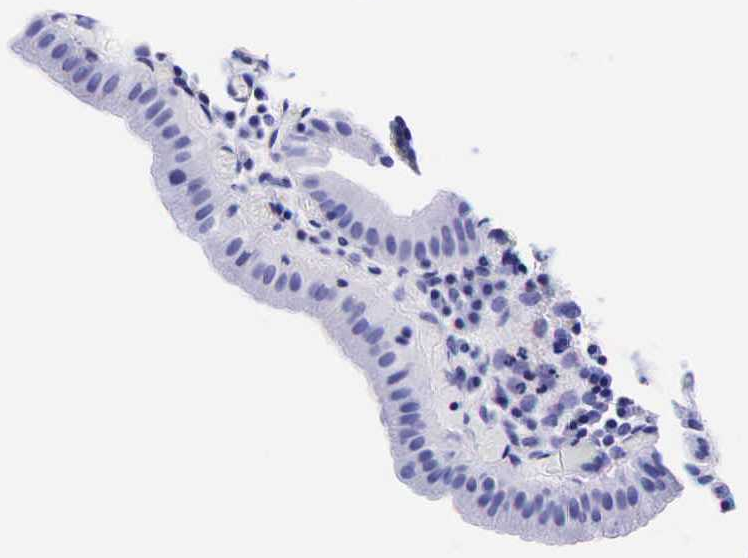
{"staining": {"intensity": "negative", "quantity": "none", "location": "none"}, "tissue": "gallbladder", "cell_type": "Glandular cells", "image_type": "normal", "snomed": [{"axis": "morphology", "description": "Normal tissue, NOS"}, {"axis": "topography", "description": "Gallbladder"}], "caption": "Human gallbladder stained for a protein using immunohistochemistry reveals no staining in glandular cells.", "gene": "GCG", "patient": {"sex": "female", "age": 76}}